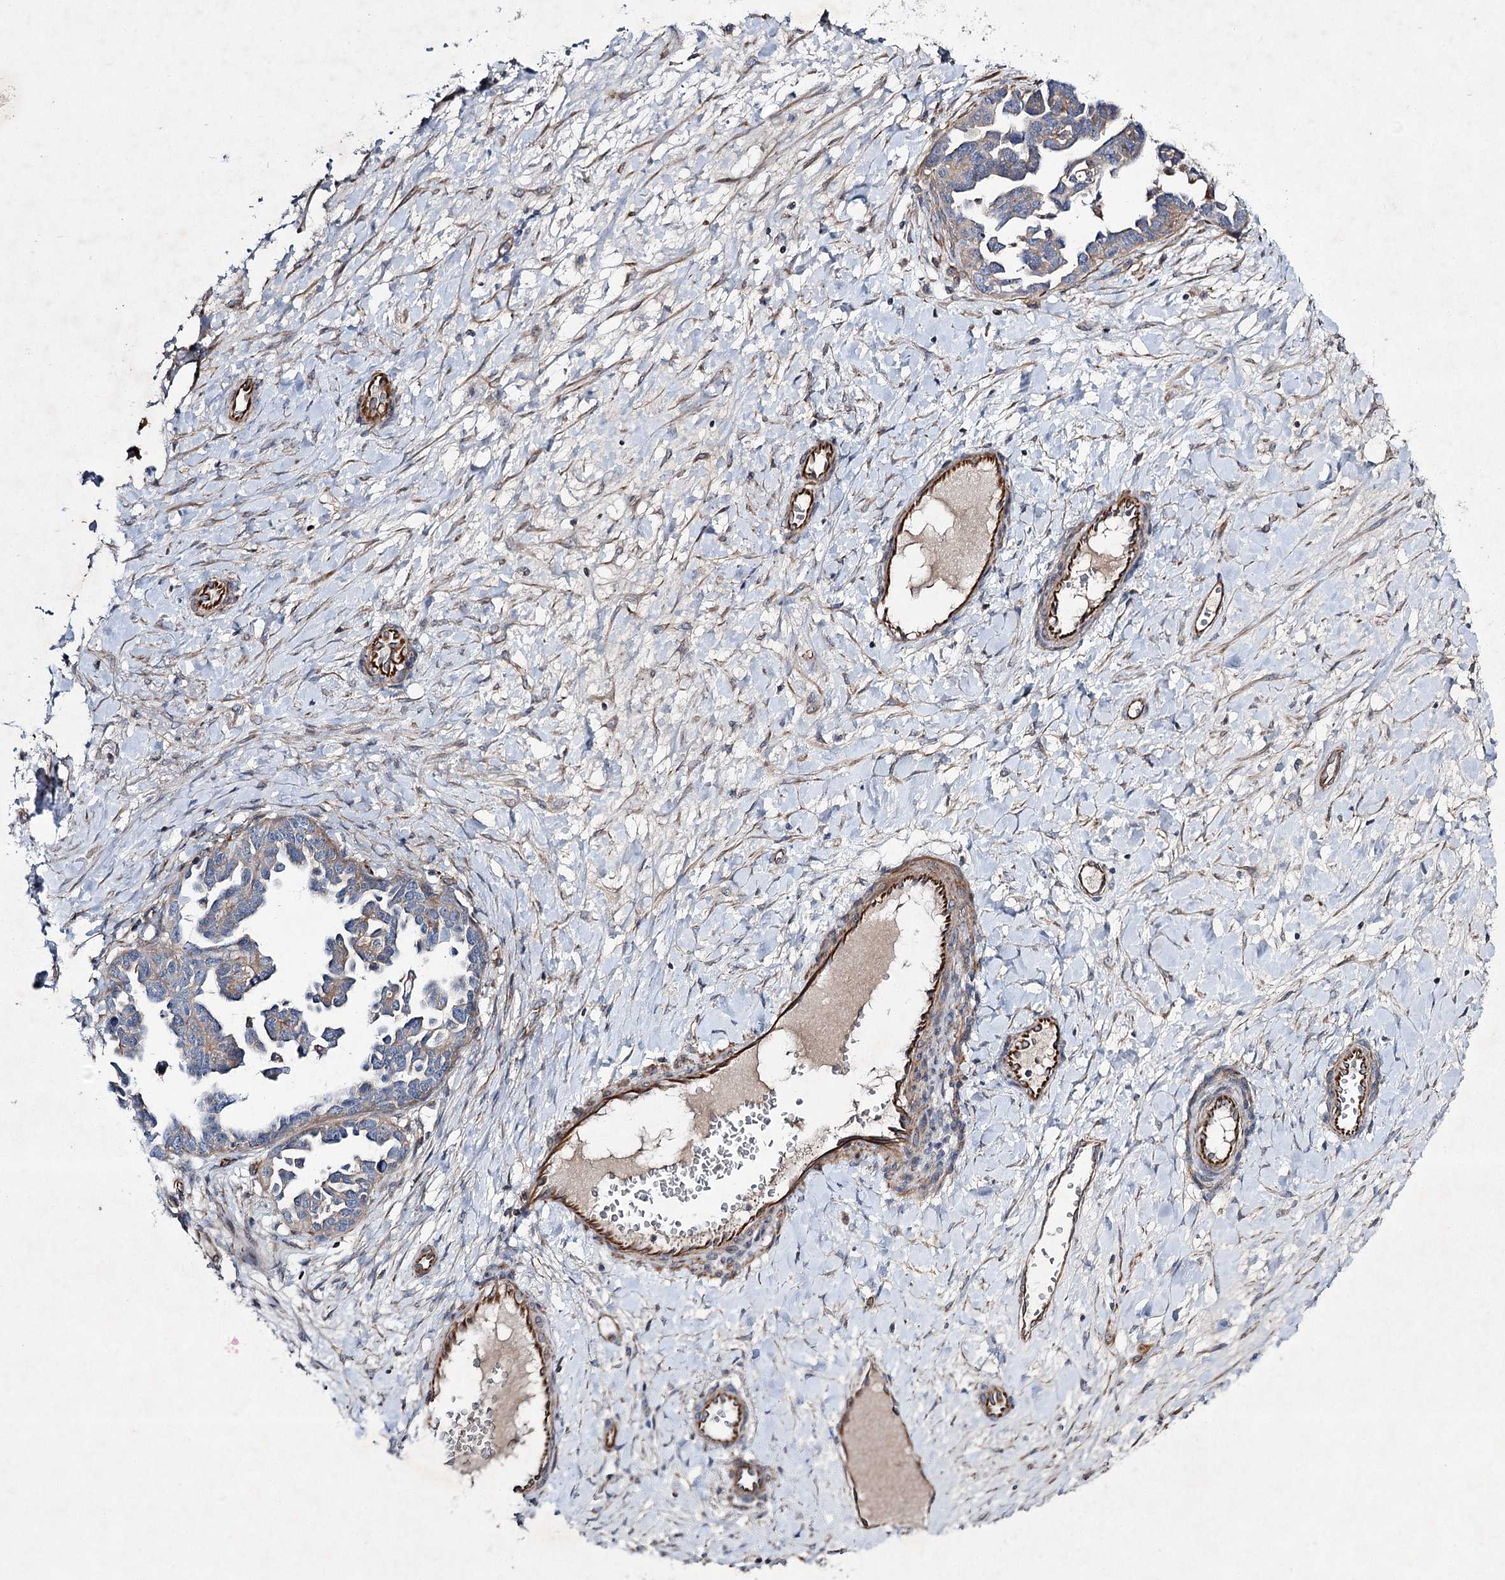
{"staining": {"intensity": "weak", "quantity": "<25%", "location": "cytoplasmic/membranous"}, "tissue": "ovarian cancer", "cell_type": "Tumor cells", "image_type": "cancer", "snomed": [{"axis": "morphology", "description": "Cystadenocarcinoma, serous, NOS"}, {"axis": "topography", "description": "Ovary"}], "caption": "Immunohistochemistry (IHC) histopathology image of neoplastic tissue: human ovarian cancer (serous cystadenocarcinoma) stained with DAB (3,3'-diaminobenzidine) displays no significant protein positivity in tumor cells.", "gene": "KIAA0825", "patient": {"sex": "female", "age": 54}}